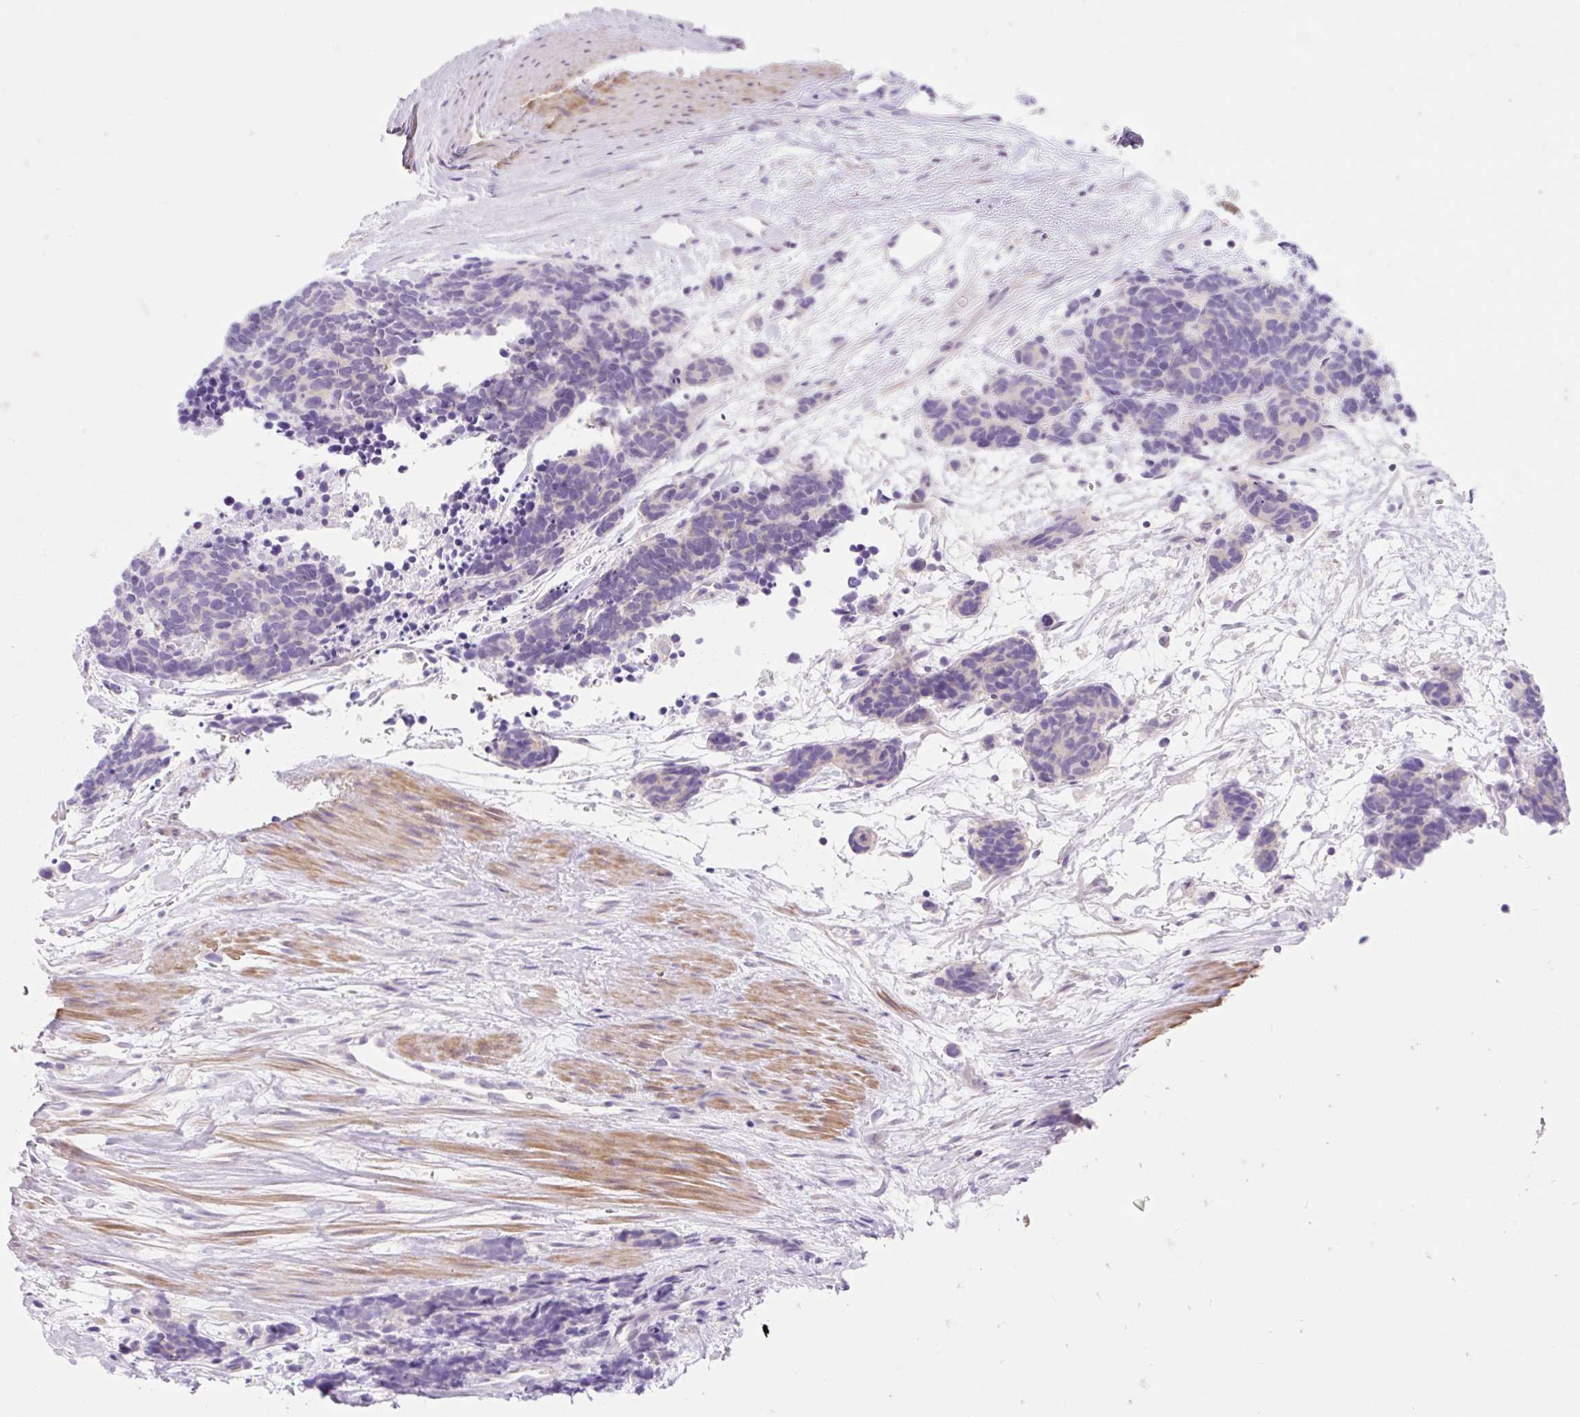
{"staining": {"intensity": "negative", "quantity": "none", "location": "none"}, "tissue": "carcinoid", "cell_type": "Tumor cells", "image_type": "cancer", "snomed": [{"axis": "morphology", "description": "Carcinoma, NOS"}, {"axis": "morphology", "description": "Carcinoid, malignant, NOS"}, {"axis": "topography", "description": "Prostate"}], "caption": "High magnification brightfield microscopy of carcinoma stained with DAB (3,3'-diaminobenzidine) (brown) and counterstained with hematoxylin (blue): tumor cells show no significant positivity.", "gene": "SLC28A1", "patient": {"sex": "male", "age": 57}}